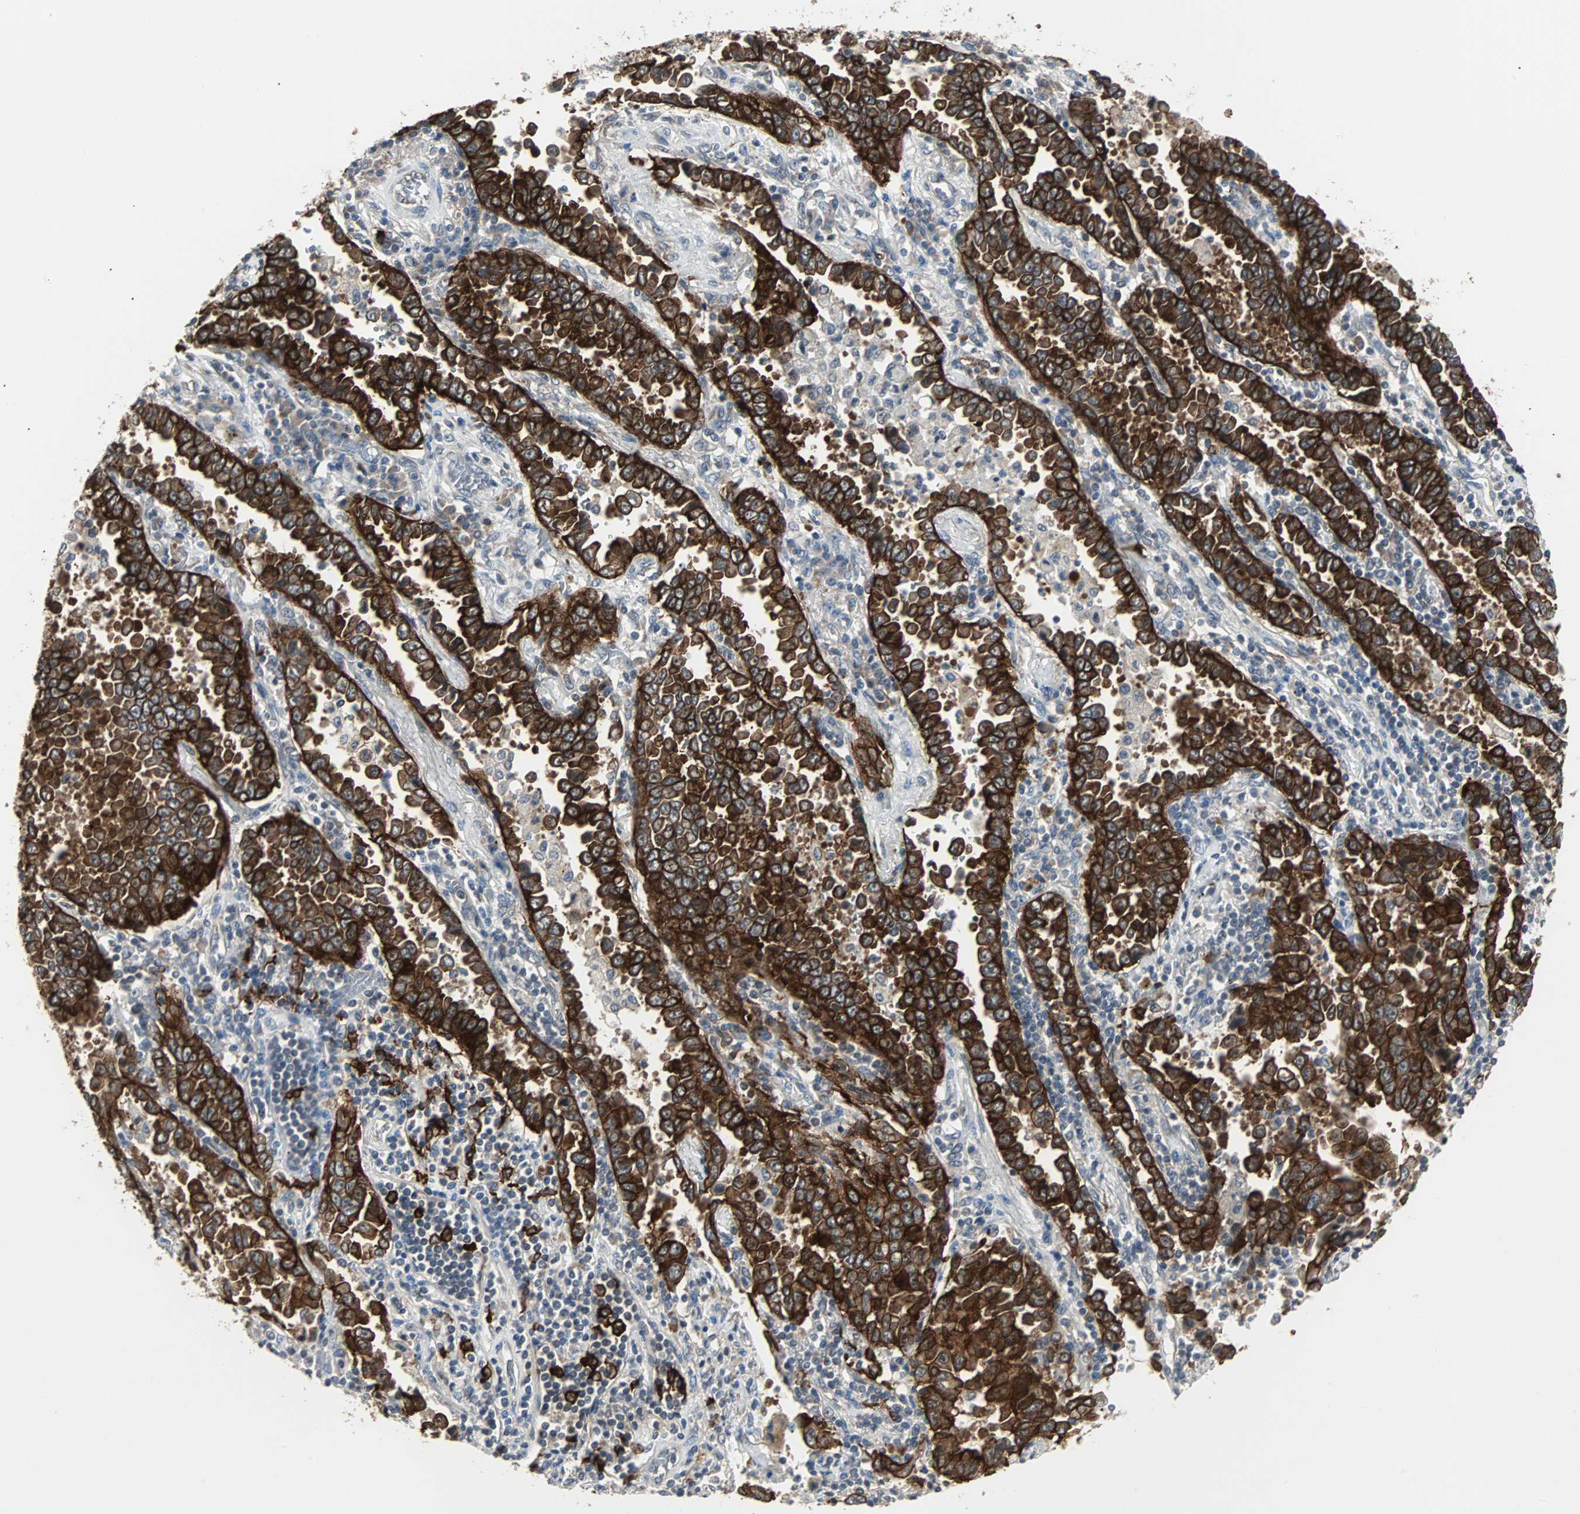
{"staining": {"intensity": "strong", "quantity": ">75%", "location": "cytoplasmic/membranous"}, "tissue": "lung cancer", "cell_type": "Tumor cells", "image_type": "cancer", "snomed": [{"axis": "morphology", "description": "Normal tissue, NOS"}, {"axis": "morphology", "description": "Inflammation, NOS"}, {"axis": "morphology", "description": "Adenocarcinoma, NOS"}, {"axis": "topography", "description": "Lung"}], "caption": "Tumor cells demonstrate high levels of strong cytoplasmic/membranous positivity in approximately >75% of cells in adenocarcinoma (lung). Nuclei are stained in blue.", "gene": "CMC2", "patient": {"sex": "female", "age": 64}}